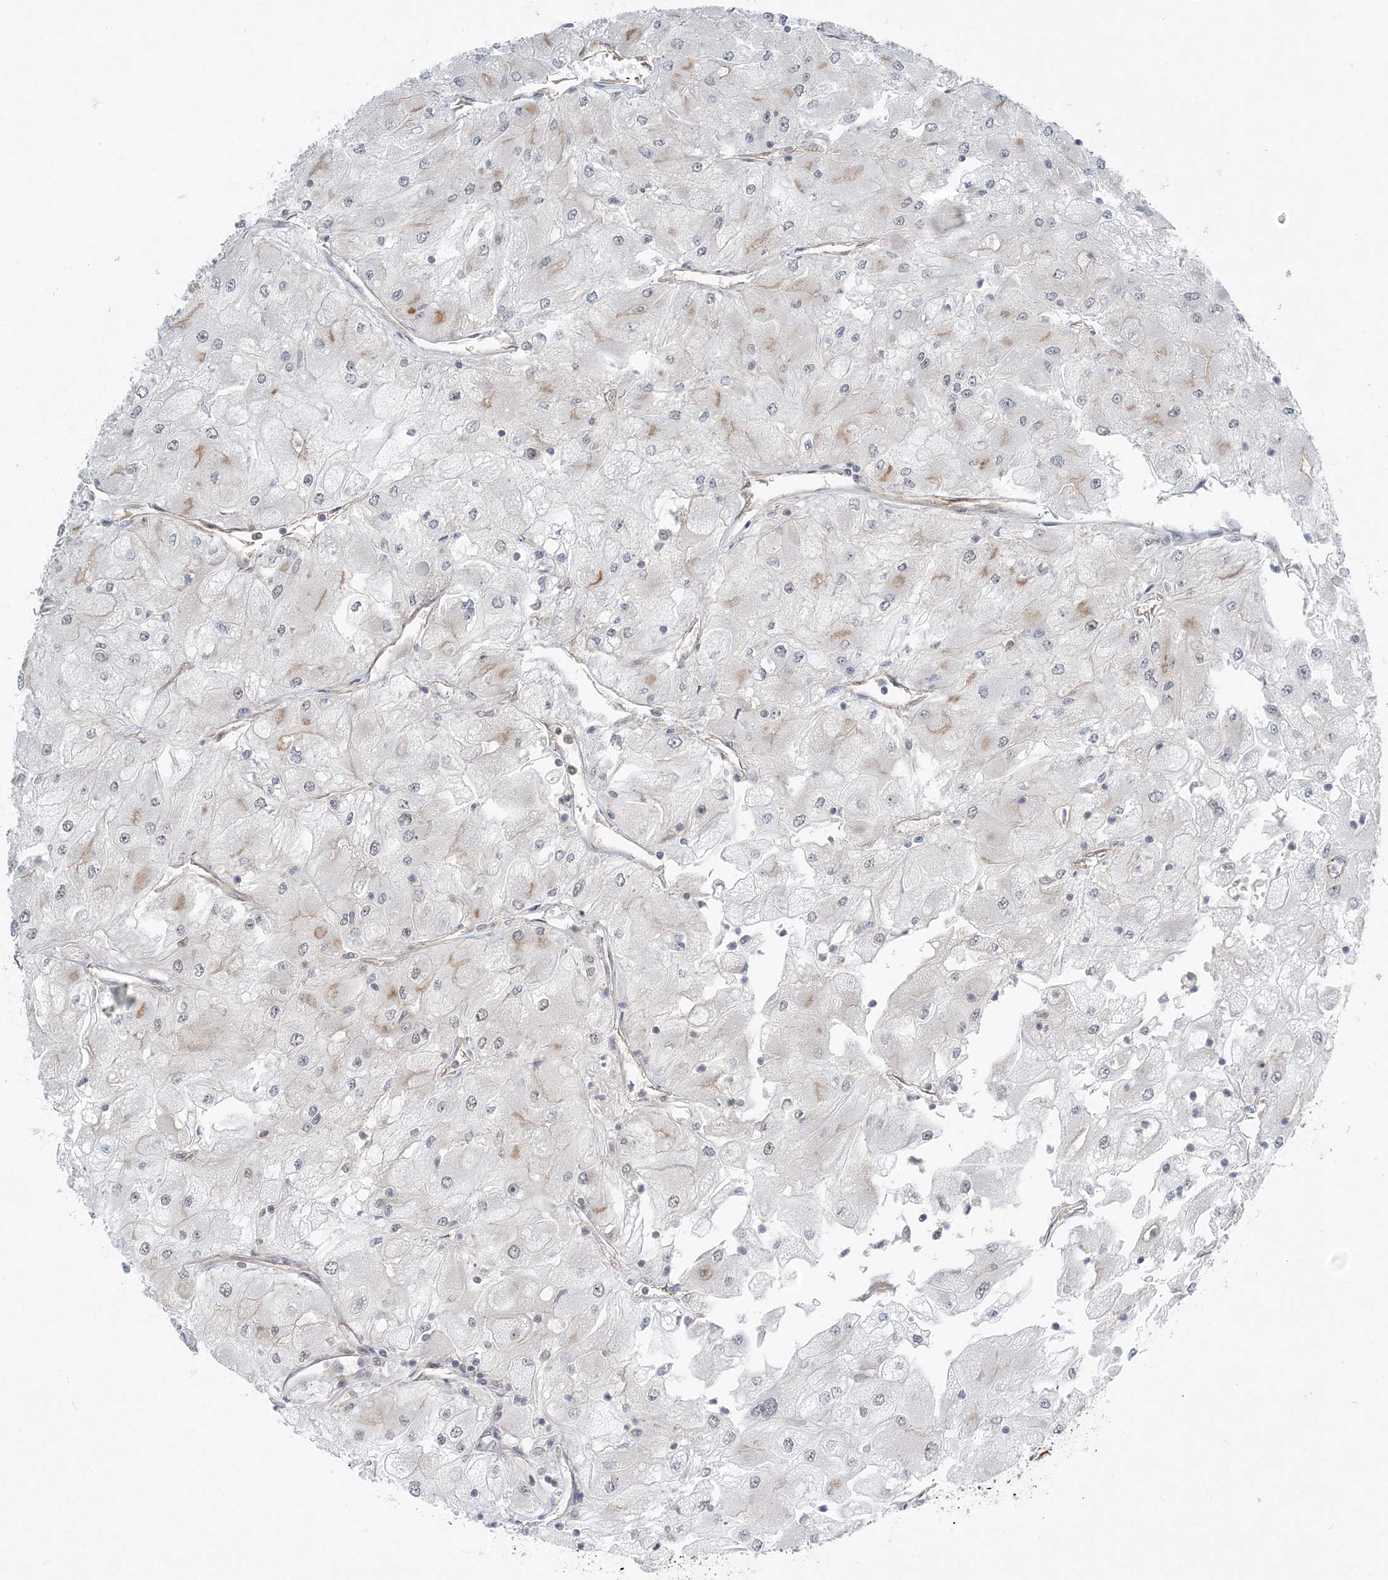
{"staining": {"intensity": "negative", "quantity": "none", "location": "none"}, "tissue": "renal cancer", "cell_type": "Tumor cells", "image_type": "cancer", "snomed": [{"axis": "morphology", "description": "Adenocarcinoma, NOS"}, {"axis": "topography", "description": "Kidney"}], "caption": "This is a micrograph of immunohistochemistry staining of renal cancer, which shows no staining in tumor cells.", "gene": "ATP11A", "patient": {"sex": "male", "age": 80}}